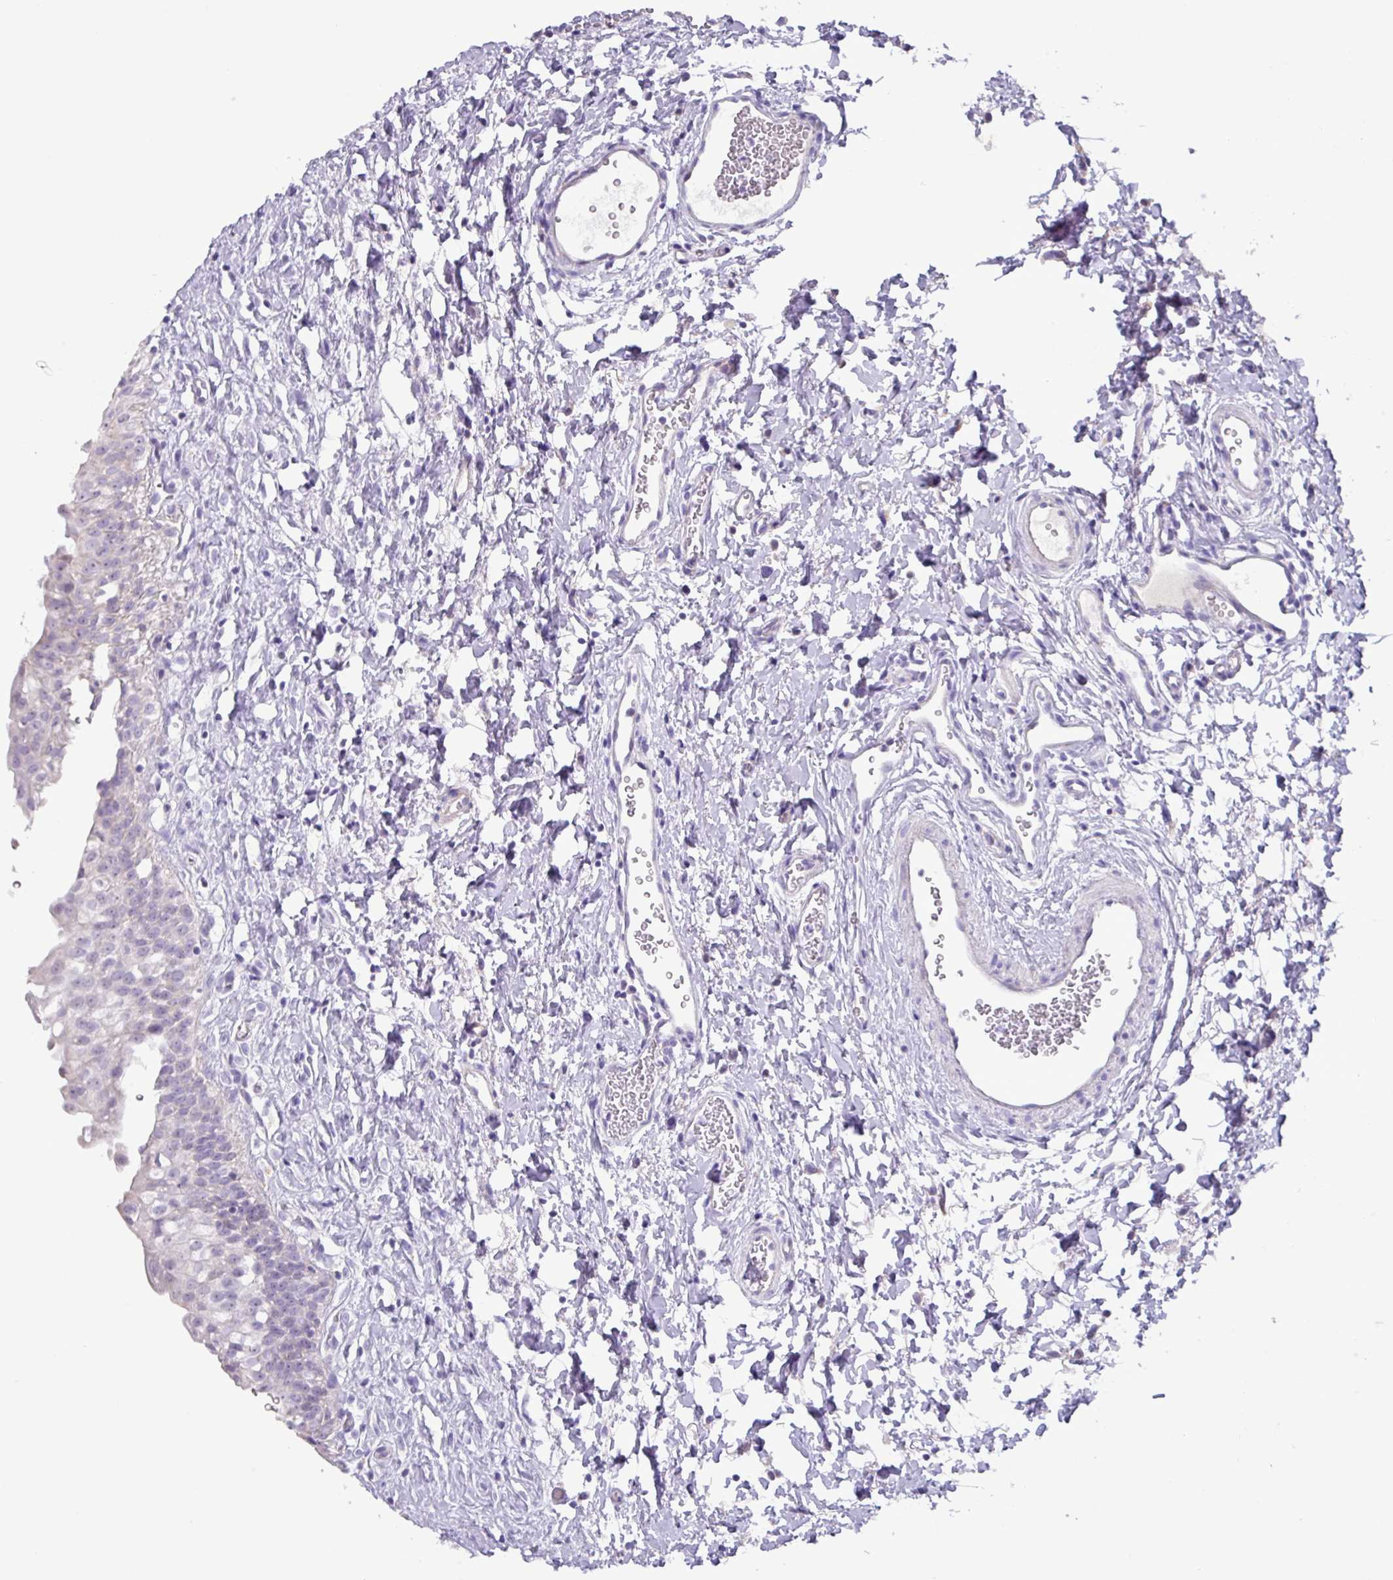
{"staining": {"intensity": "weak", "quantity": "25%-75%", "location": "cytoplasmic/membranous"}, "tissue": "urinary bladder", "cell_type": "Urothelial cells", "image_type": "normal", "snomed": [{"axis": "morphology", "description": "Normal tissue, NOS"}, {"axis": "topography", "description": "Urinary bladder"}], "caption": "Immunohistochemistry (IHC) of benign urinary bladder shows low levels of weak cytoplasmic/membranous staining in approximately 25%-75% of urothelial cells.", "gene": "MT", "patient": {"sex": "male", "age": 51}}